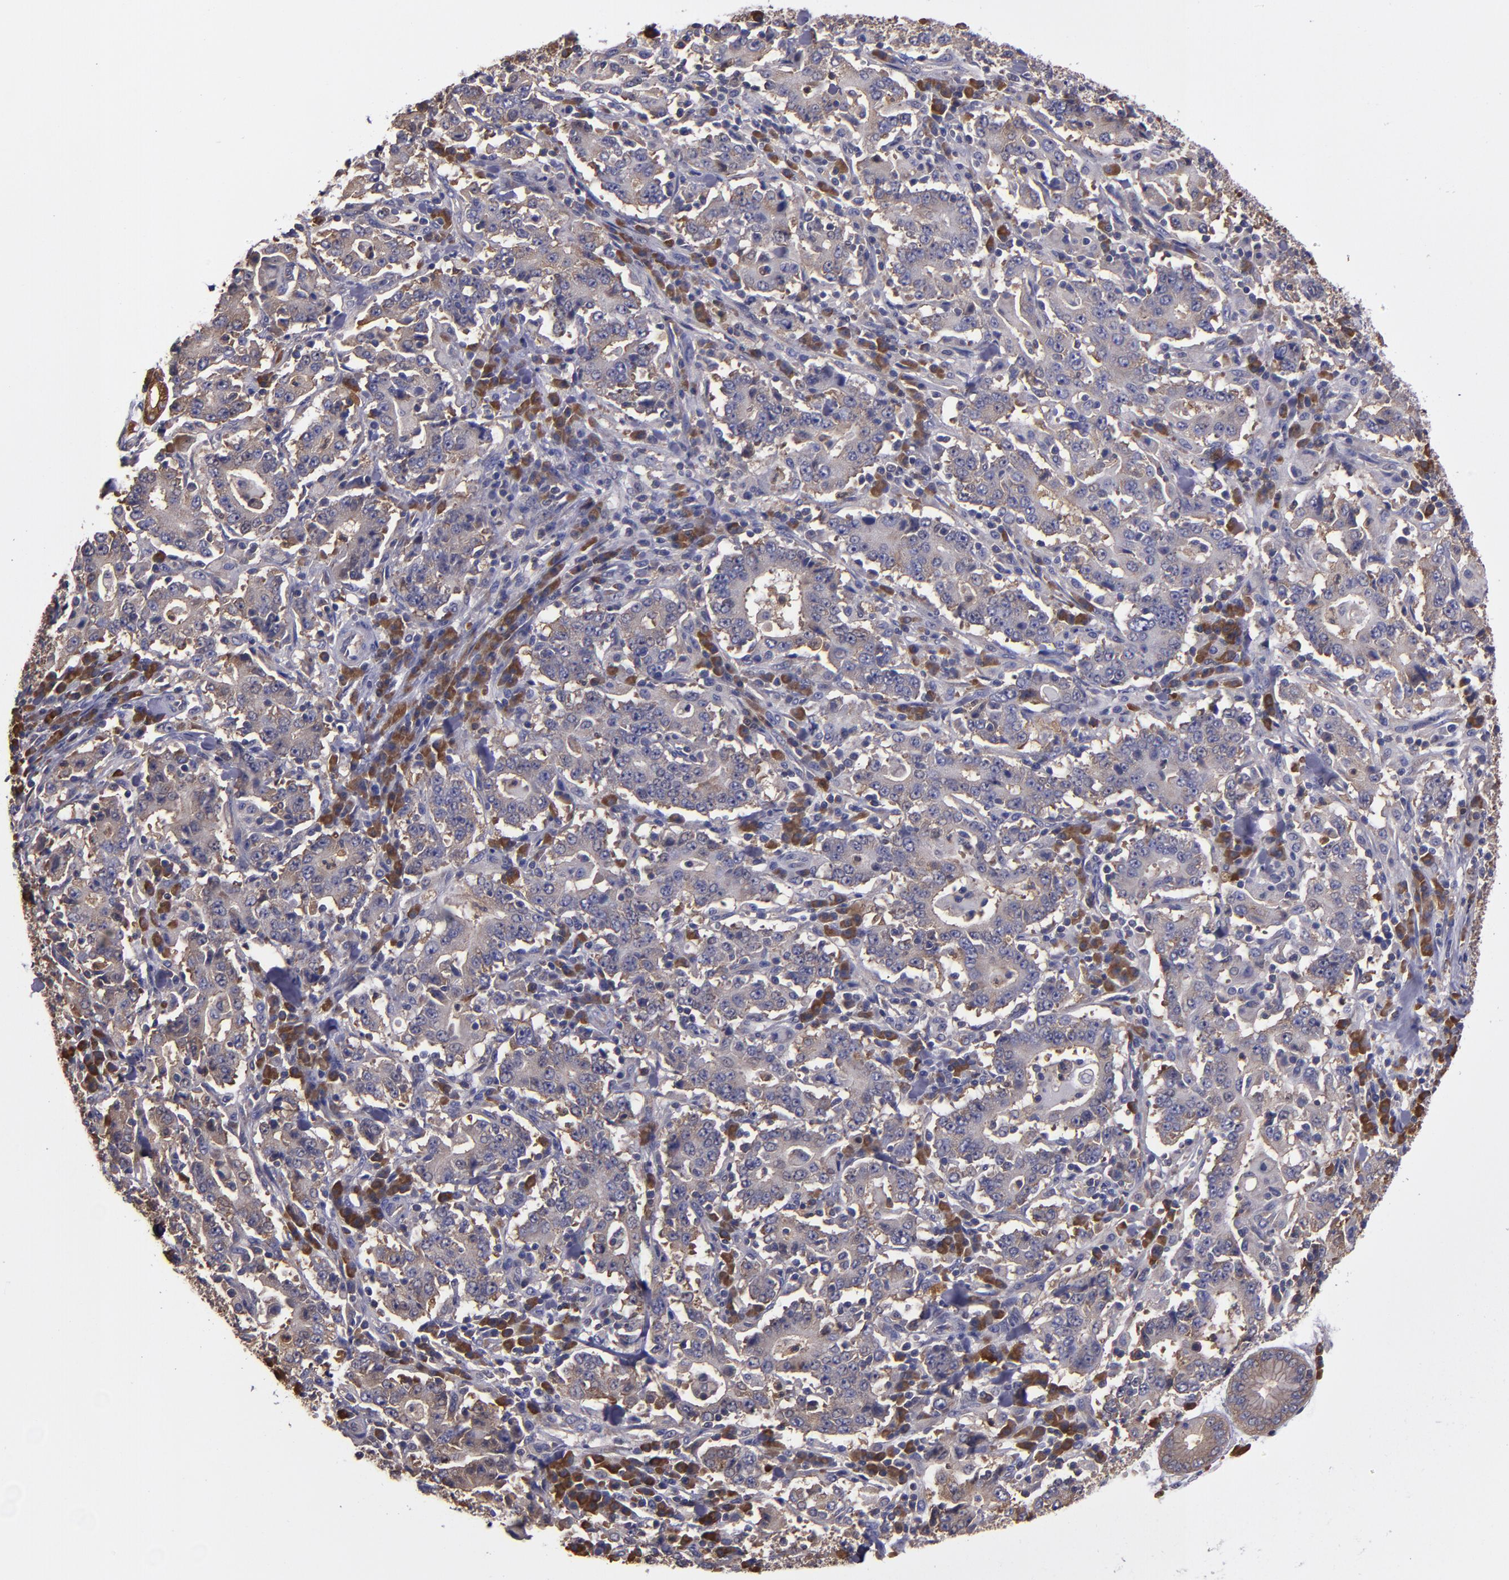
{"staining": {"intensity": "weak", "quantity": "25%-75%", "location": "cytoplasmic/membranous"}, "tissue": "stomach cancer", "cell_type": "Tumor cells", "image_type": "cancer", "snomed": [{"axis": "morphology", "description": "Normal tissue, NOS"}, {"axis": "morphology", "description": "Adenocarcinoma, NOS"}, {"axis": "topography", "description": "Stomach, upper"}, {"axis": "topography", "description": "Stomach"}], "caption": "About 25%-75% of tumor cells in human stomach cancer (adenocarcinoma) demonstrate weak cytoplasmic/membranous protein positivity as visualized by brown immunohistochemical staining.", "gene": "CARS1", "patient": {"sex": "male", "age": 59}}